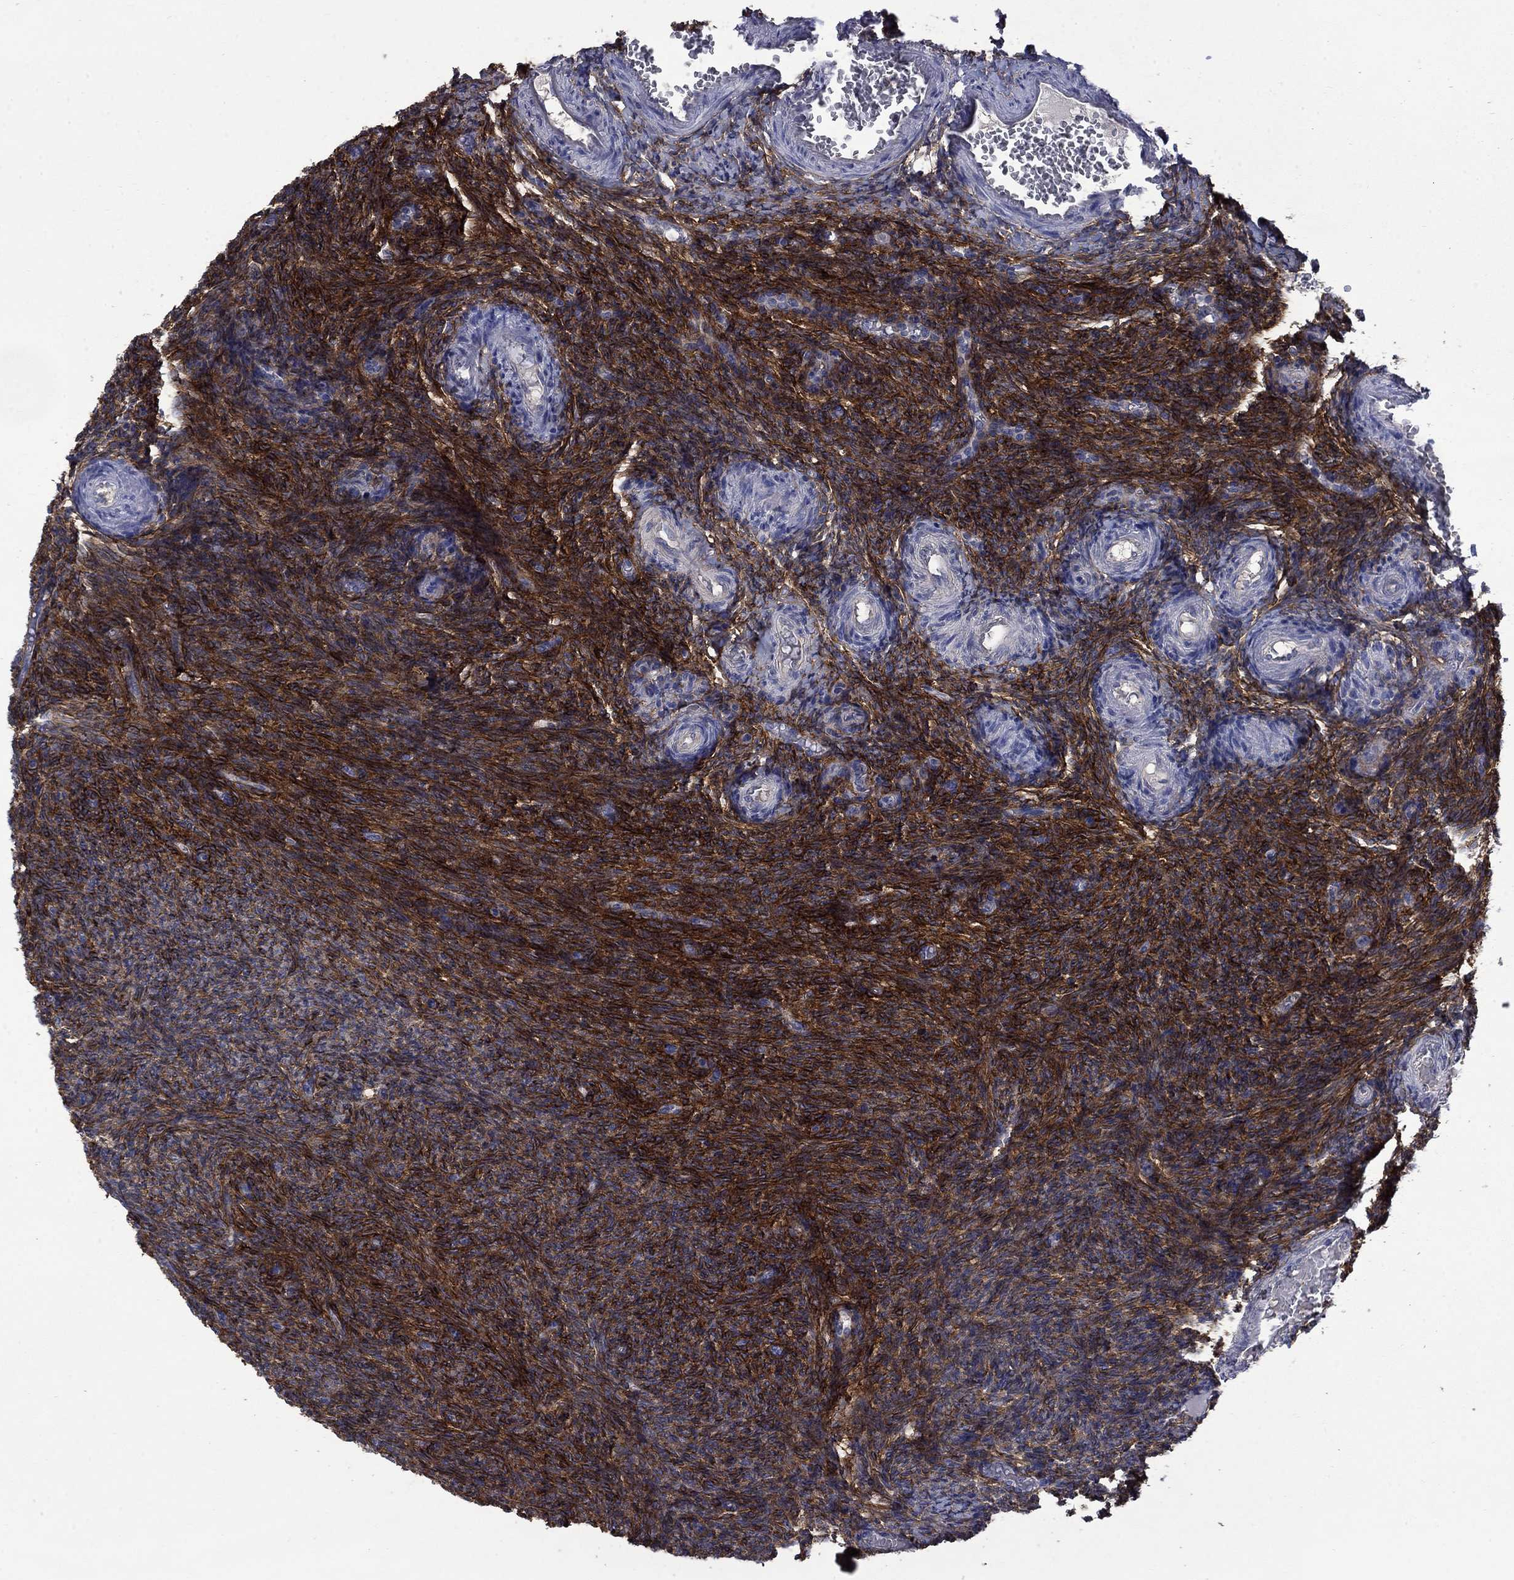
{"staining": {"intensity": "strong", "quantity": "25%-75%", "location": "cytoplasmic/membranous"}, "tissue": "ovary", "cell_type": "Ovarian stroma cells", "image_type": "normal", "snomed": [{"axis": "morphology", "description": "Normal tissue, NOS"}, {"axis": "topography", "description": "Ovary"}], "caption": "IHC micrograph of normal human ovary stained for a protein (brown), which shows high levels of strong cytoplasmic/membranous expression in about 25%-75% of ovarian stroma cells.", "gene": "HSPA12A", "patient": {"sex": "female", "age": 39}}